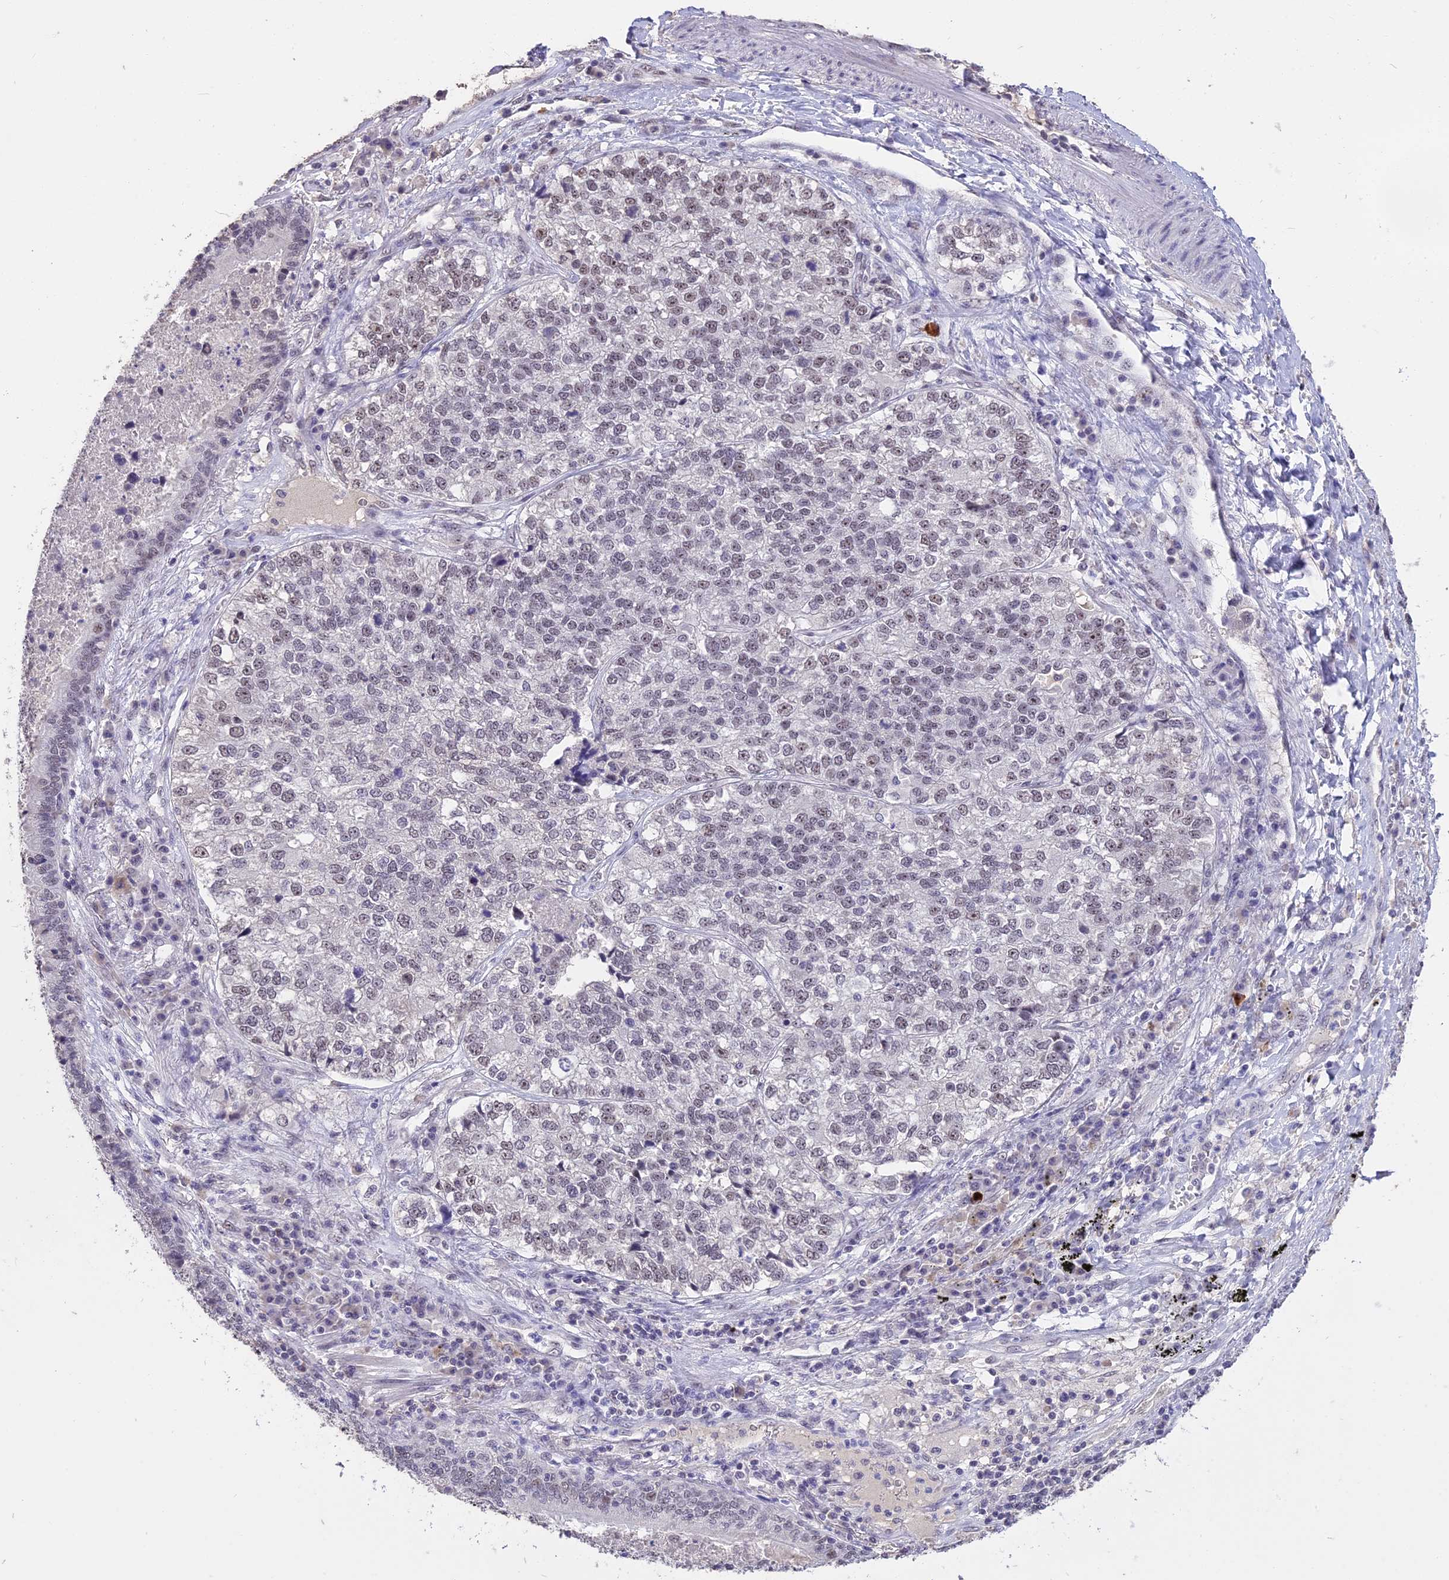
{"staining": {"intensity": "weak", "quantity": "<25%", "location": "nuclear"}, "tissue": "lung cancer", "cell_type": "Tumor cells", "image_type": "cancer", "snomed": [{"axis": "morphology", "description": "Adenocarcinoma, NOS"}, {"axis": "topography", "description": "Lung"}], "caption": "This is an immunohistochemistry (IHC) micrograph of human adenocarcinoma (lung). There is no expression in tumor cells.", "gene": "SETD2", "patient": {"sex": "male", "age": 49}}